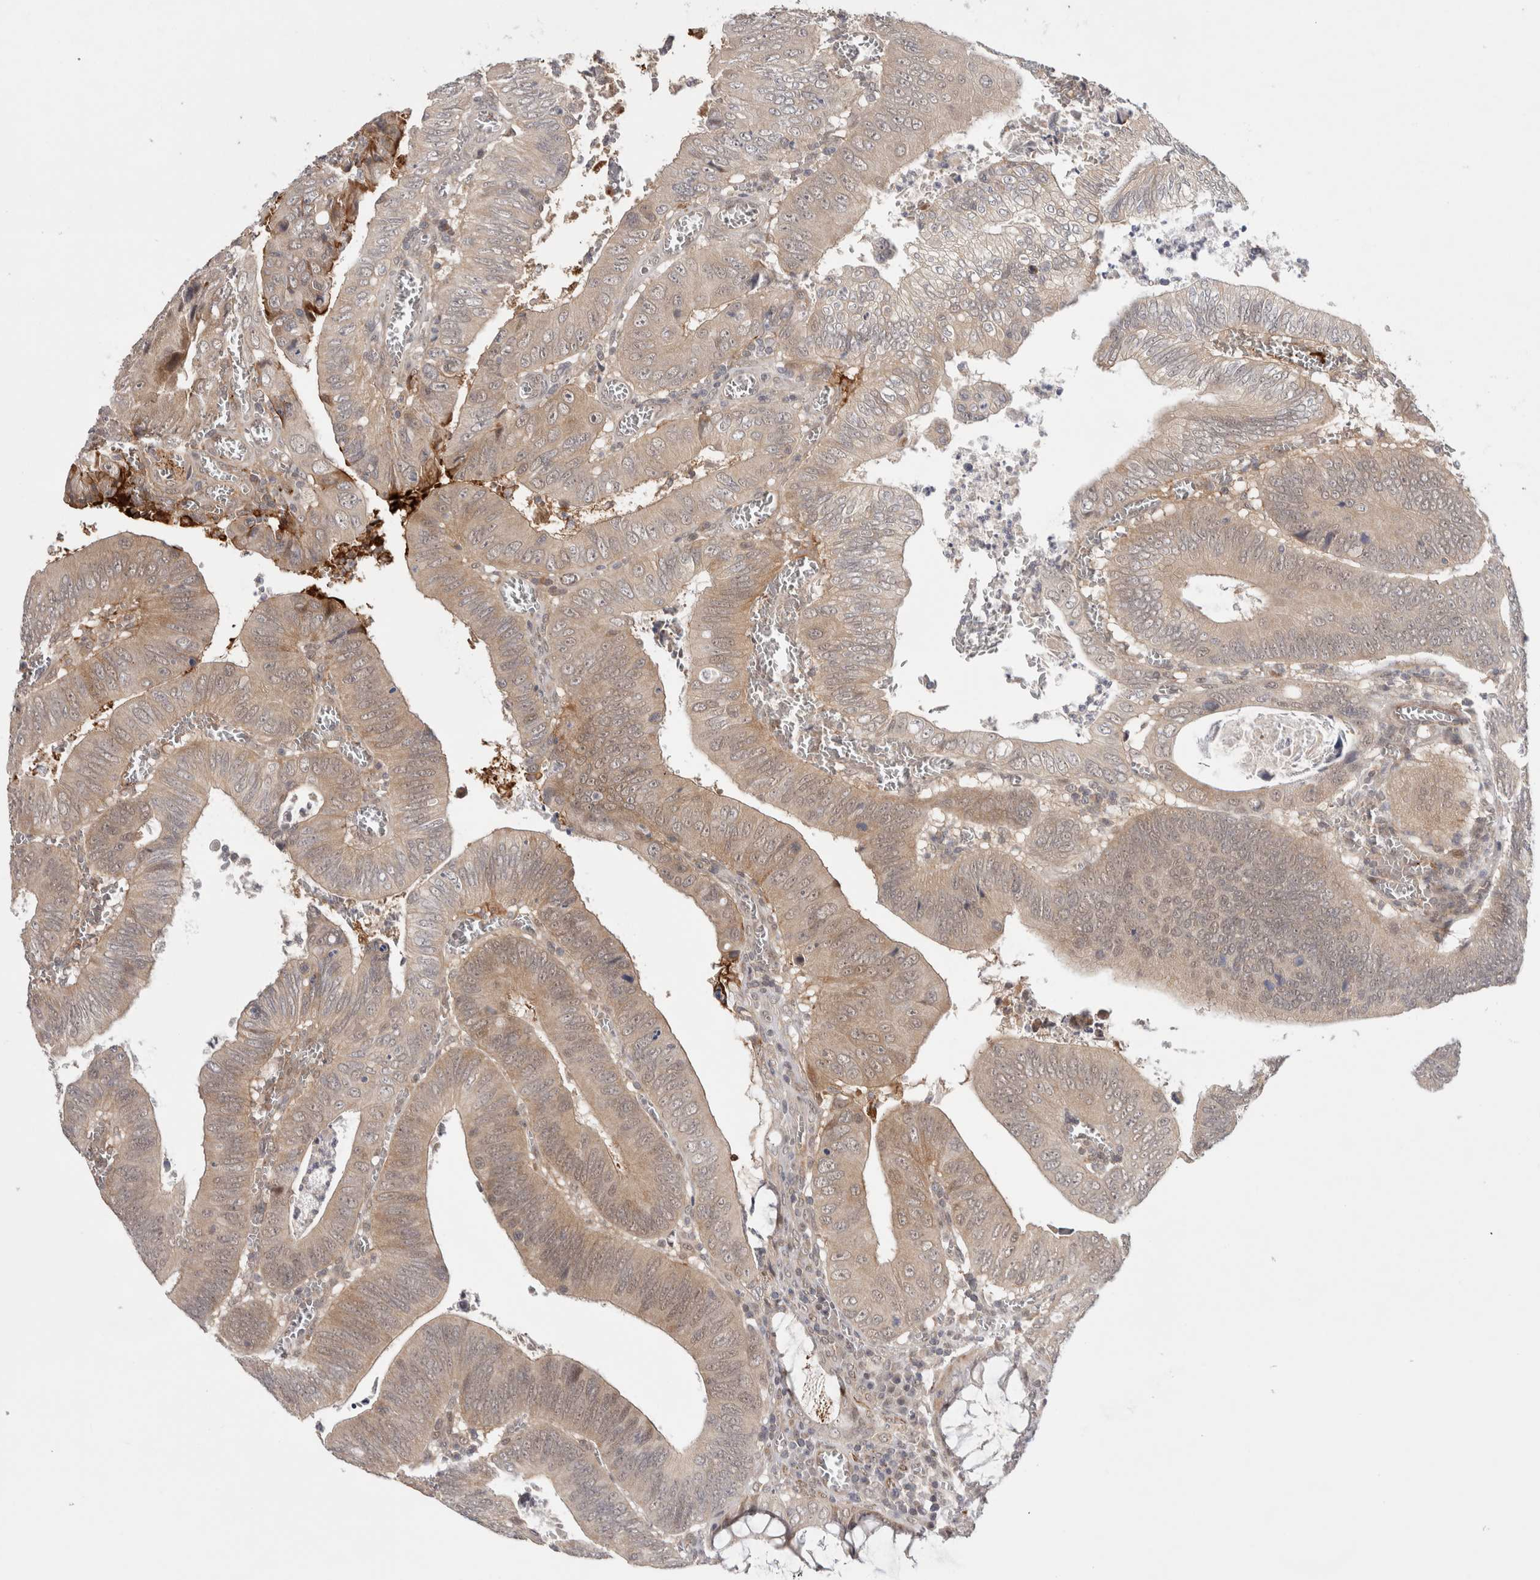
{"staining": {"intensity": "weak", "quantity": ">75%", "location": "cytoplasmic/membranous,nuclear"}, "tissue": "colorectal cancer", "cell_type": "Tumor cells", "image_type": "cancer", "snomed": [{"axis": "morphology", "description": "Inflammation, NOS"}, {"axis": "morphology", "description": "Adenocarcinoma, NOS"}, {"axis": "topography", "description": "Colon"}], "caption": "IHC (DAB (3,3'-diaminobenzidine)) staining of human colorectal cancer displays weak cytoplasmic/membranous and nuclear protein staining in approximately >75% of tumor cells.", "gene": "ZNF318", "patient": {"sex": "male", "age": 72}}